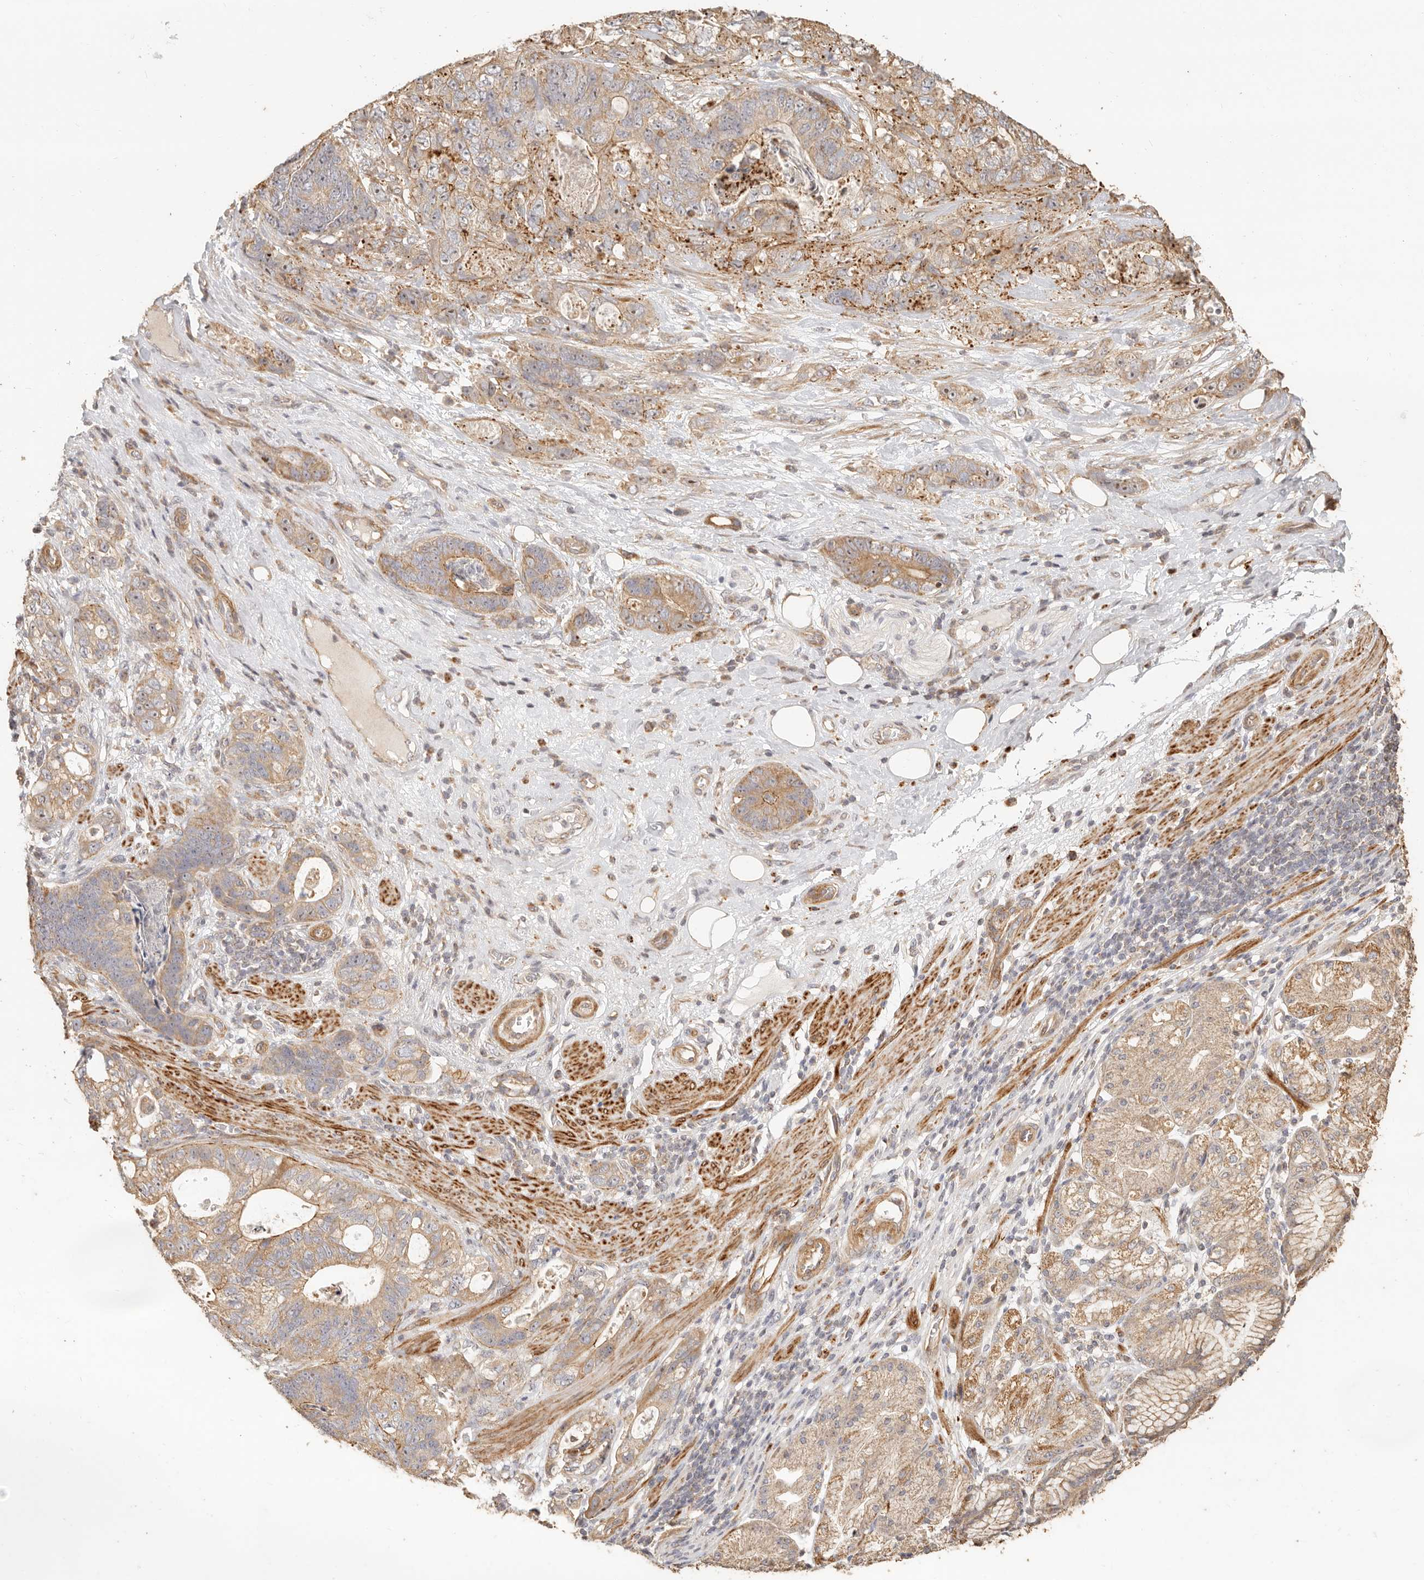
{"staining": {"intensity": "moderate", "quantity": ">75%", "location": "cytoplasmic/membranous,nuclear"}, "tissue": "stomach cancer", "cell_type": "Tumor cells", "image_type": "cancer", "snomed": [{"axis": "morphology", "description": "Normal tissue, NOS"}, {"axis": "morphology", "description": "Adenocarcinoma, NOS"}, {"axis": "topography", "description": "Stomach"}], "caption": "Immunohistochemical staining of human stomach adenocarcinoma reveals medium levels of moderate cytoplasmic/membranous and nuclear positivity in approximately >75% of tumor cells.", "gene": "PTPN22", "patient": {"sex": "female", "age": 89}}